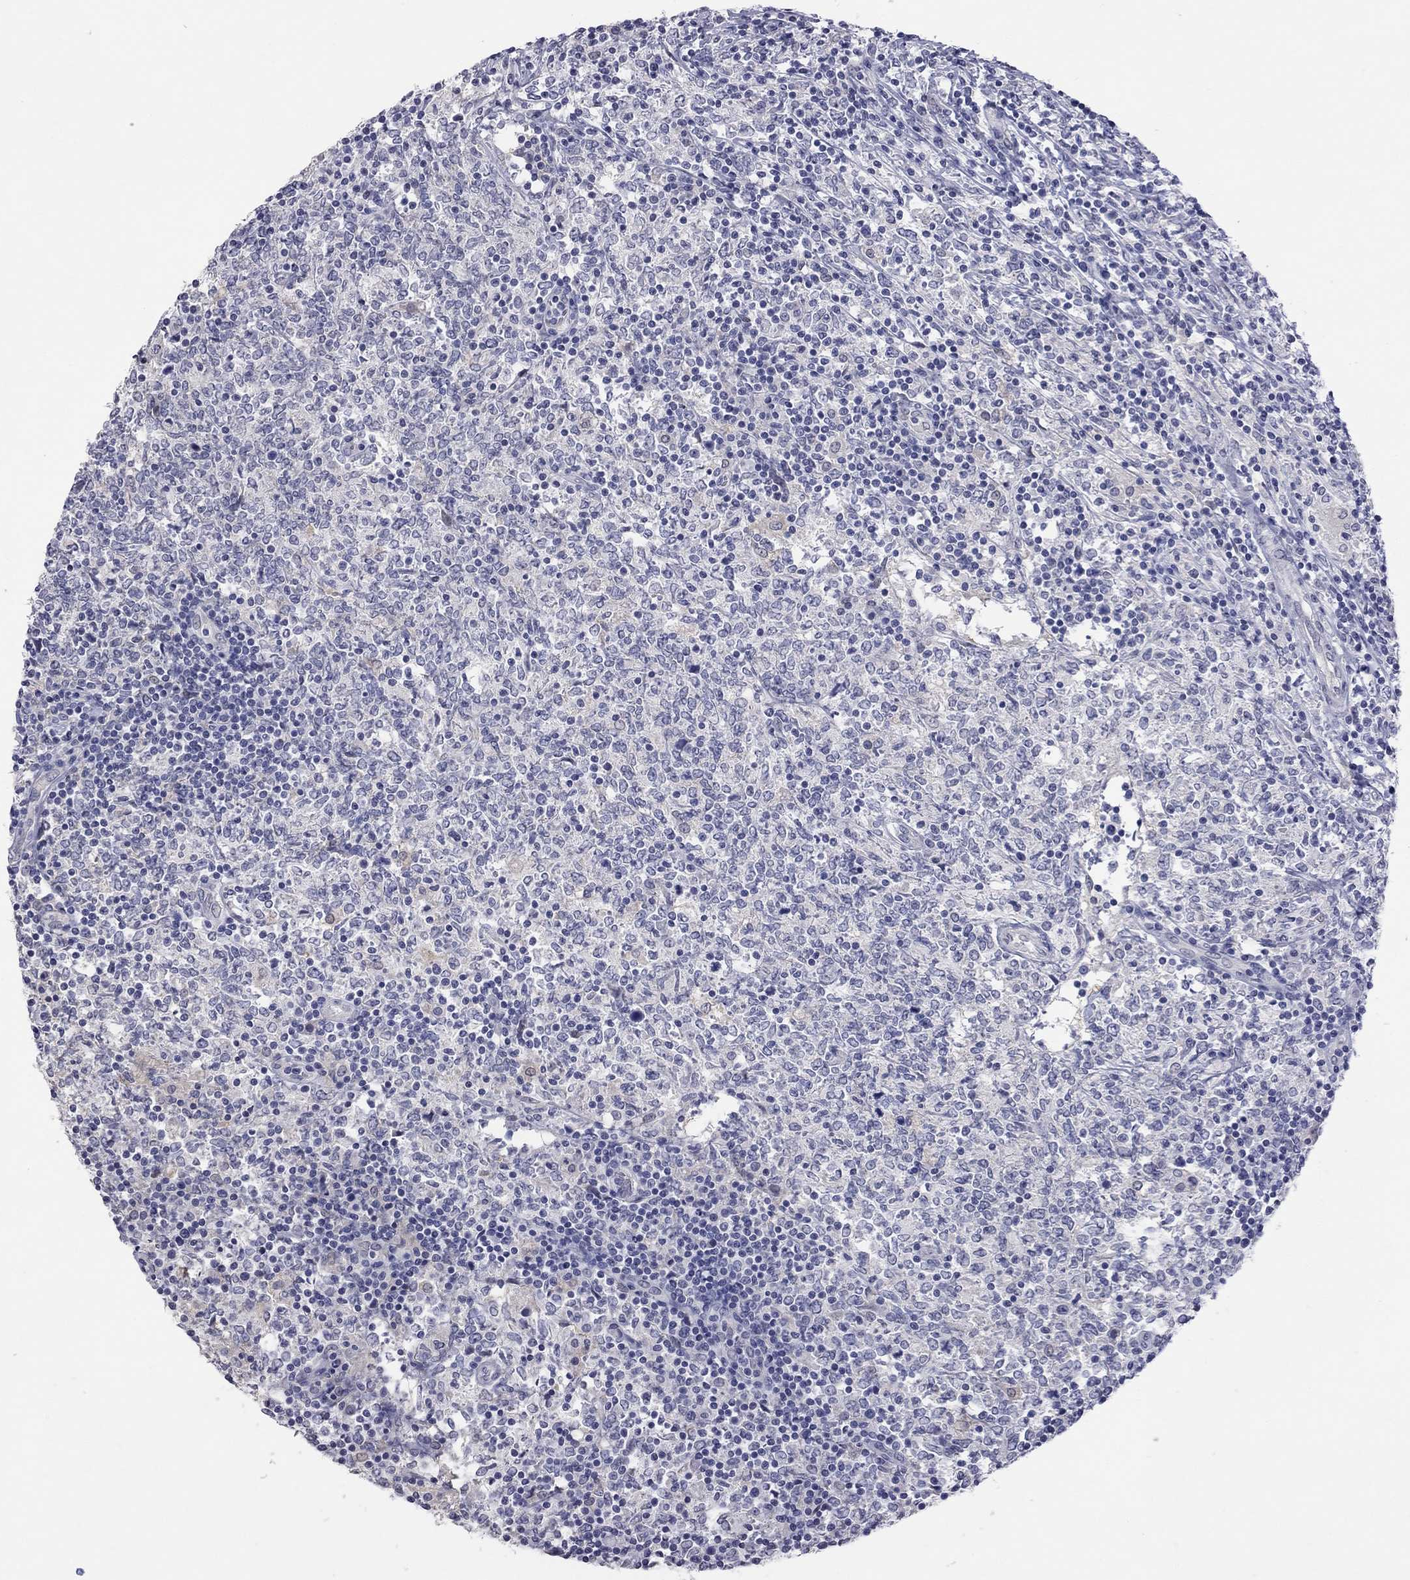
{"staining": {"intensity": "negative", "quantity": "none", "location": "none"}, "tissue": "lymphoma", "cell_type": "Tumor cells", "image_type": "cancer", "snomed": [{"axis": "morphology", "description": "Malignant lymphoma, non-Hodgkin's type, High grade"}, {"axis": "topography", "description": "Lymph node"}], "caption": "Immunohistochemical staining of high-grade malignant lymphoma, non-Hodgkin's type exhibits no significant positivity in tumor cells. The staining was performed using DAB (3,3'-diaminobenzidine) to visualize the protein expression in brown, while the nuclei were stained in blue with hematoxylin (Magnification: 20x).", "gene": "HYLS1", "patient": {"sex": "female", "age": 84}}